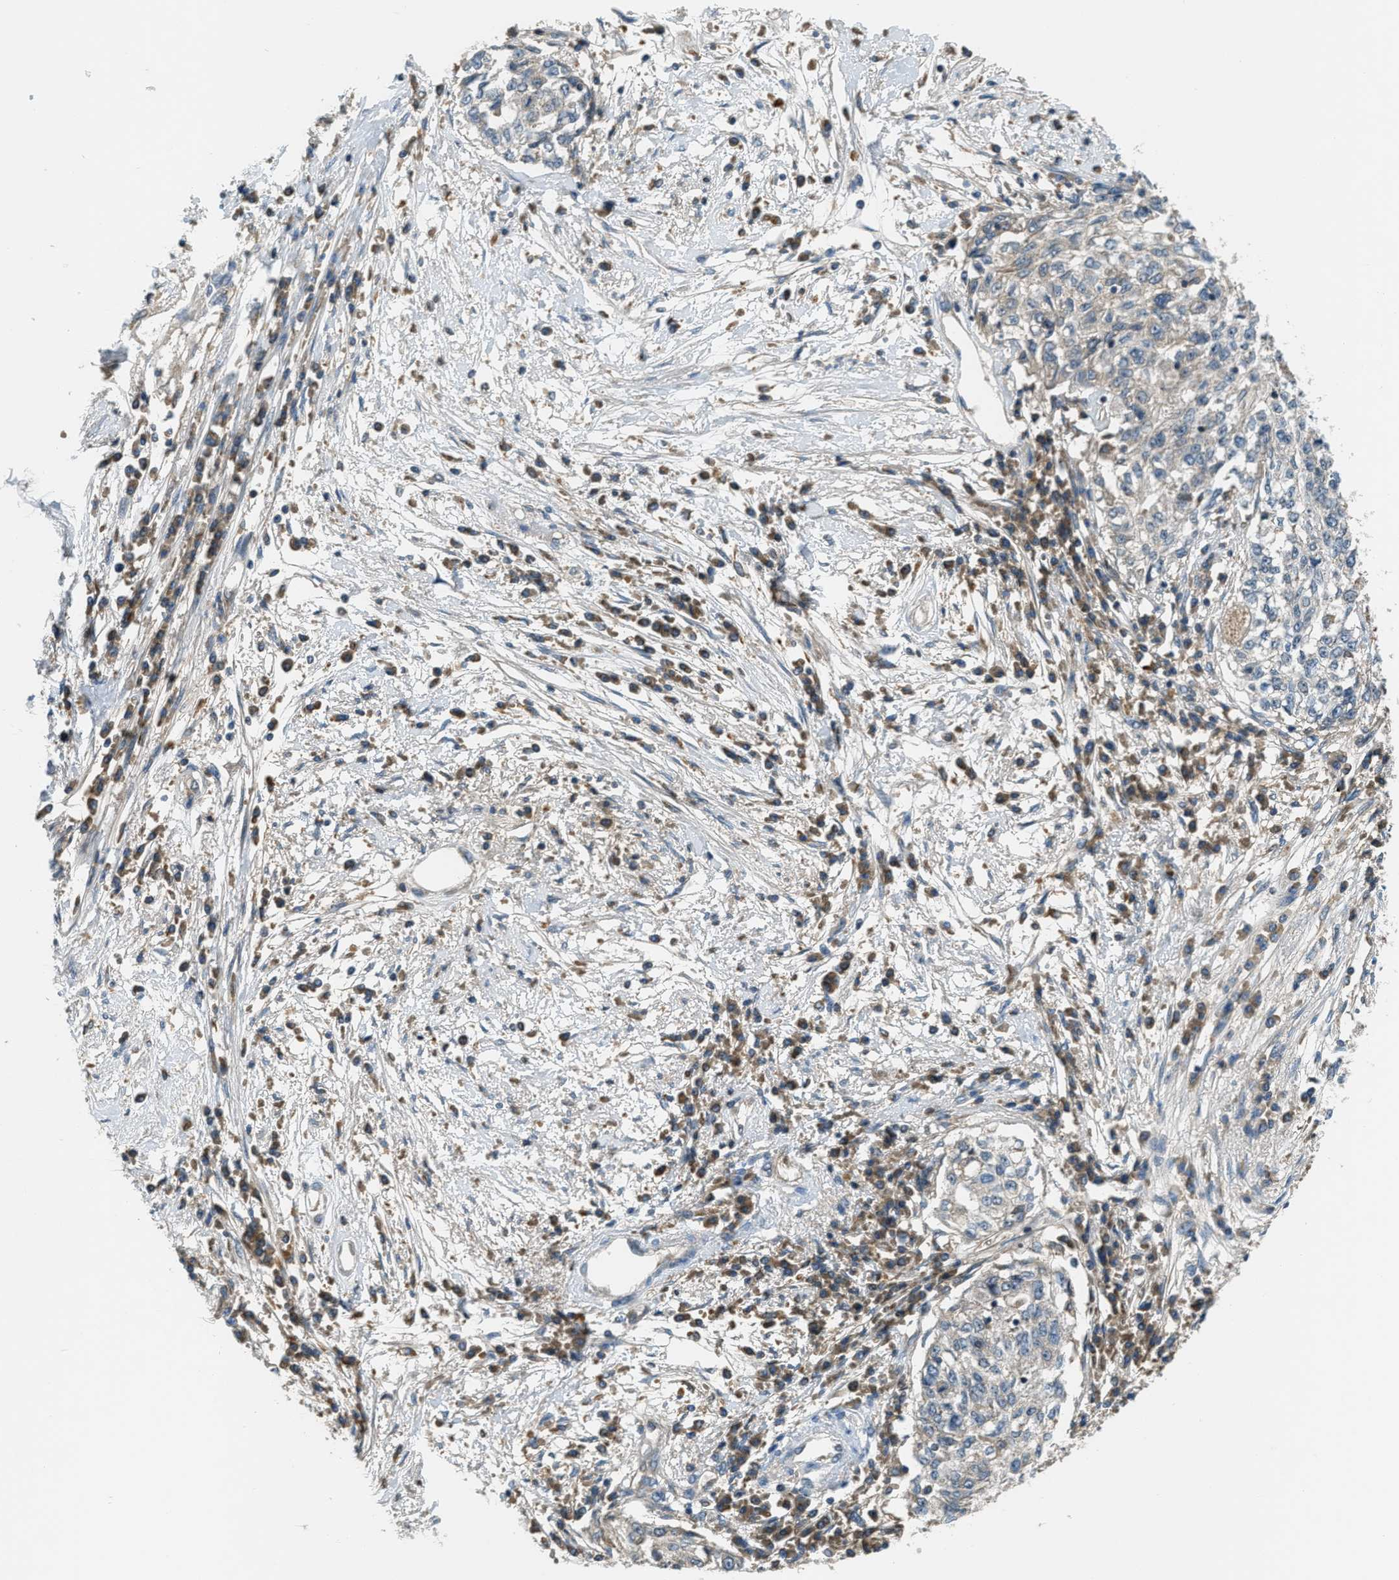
{"staining": {"intensity": "negative", "quantity": "none", "location": "none"}, "tissue": "cervical cancer", "cell_type": "Tumor cells", "image_type": "cancer", "snomed": [{"axis": "morphology", "description": "Squamous cell carcinoma, NOS"}, {"axis": "topography", "description": "Cervix"}], "caption": "This is a image of immunohistochemistry staining of cervical squamous cell carcinoma, which shows no positivity in tumor cells. The staining is performed using DAB brown chromogen with nuclei counter-stained in using hematoxylin.", "gene": "ZNF71", "patient": {"sex": "female", "age": 57}}